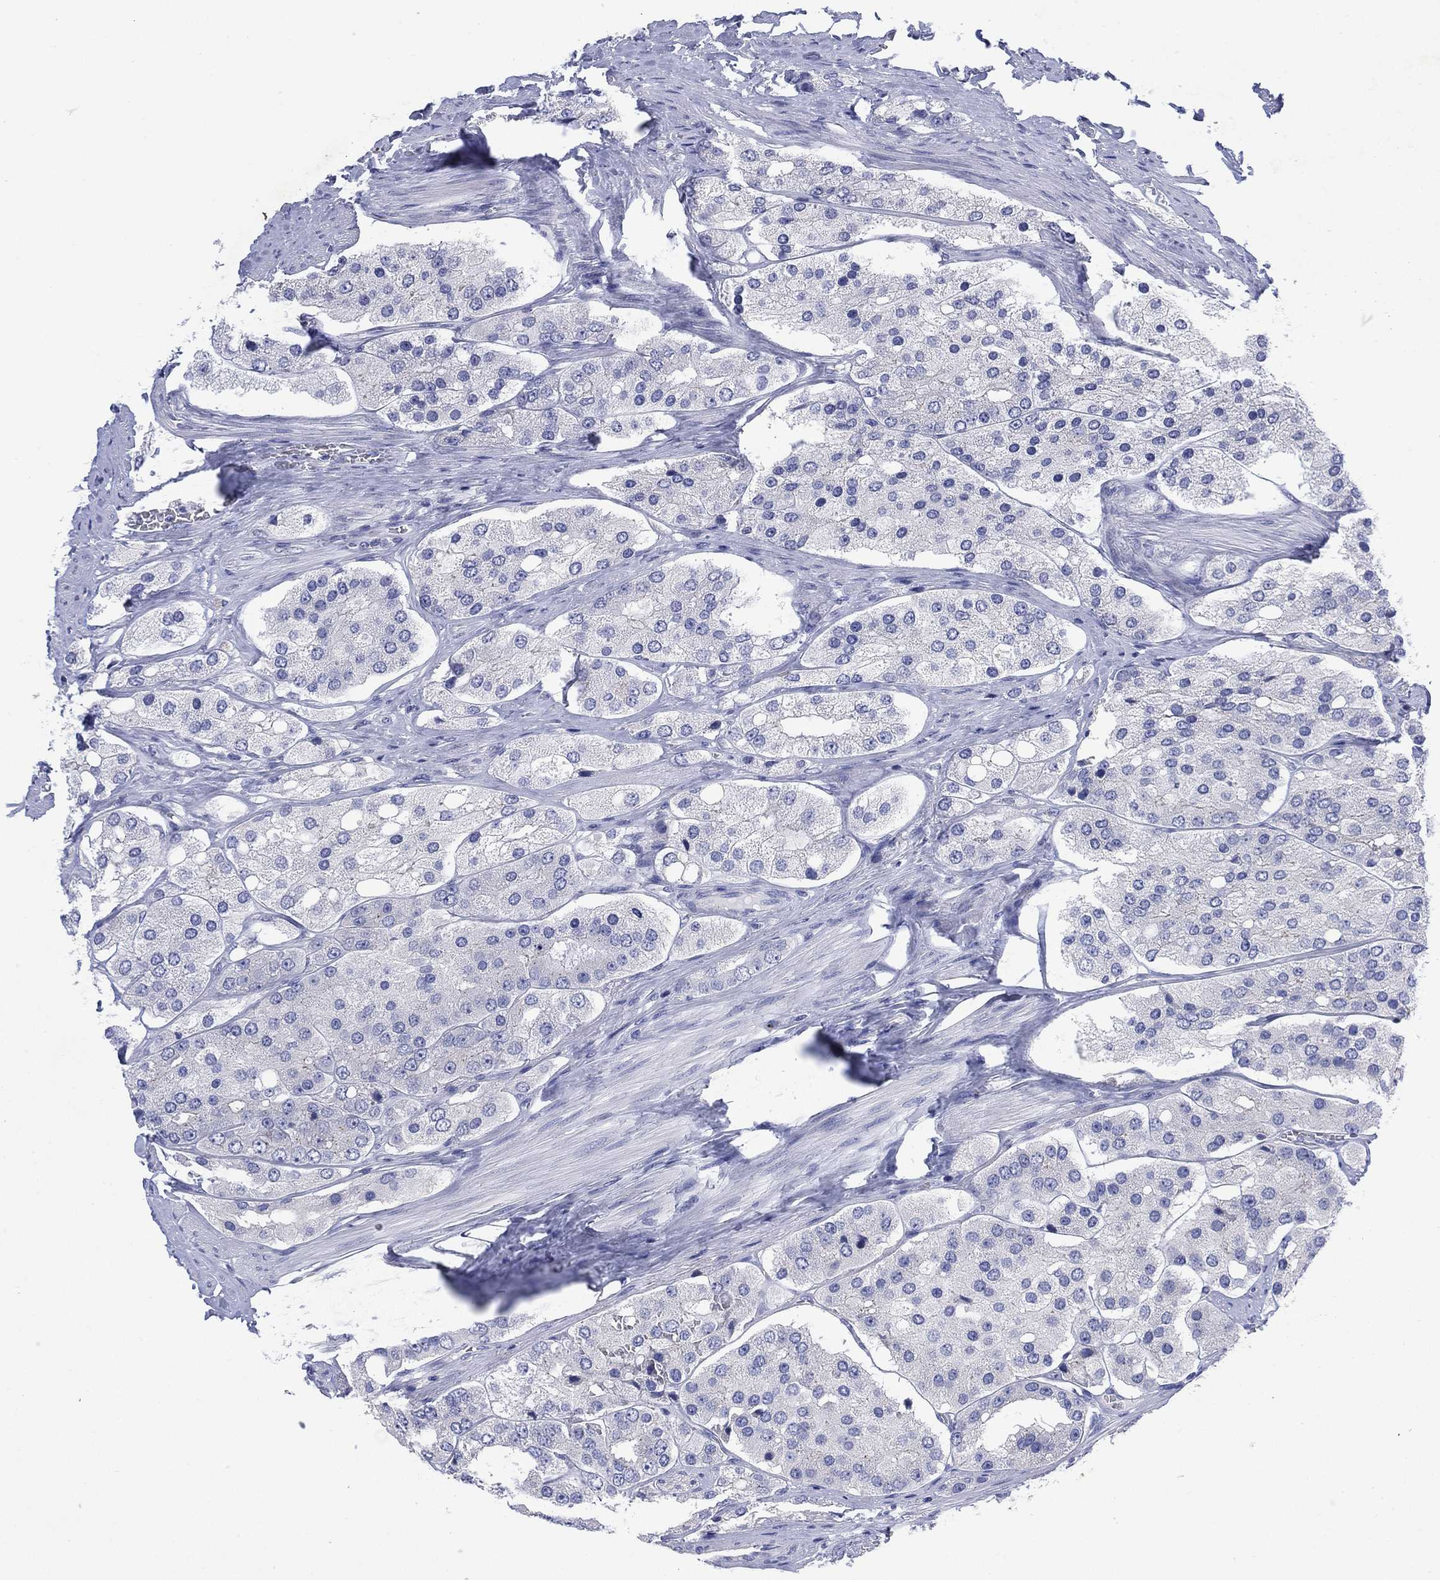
{"staining": {"intensity": "negative", "quantity": "none", "location": "none"}, "tissue": "prostate cancer", "cell_type": "Tumor cells", "image_type": "cancer", "snomed": [{"axis": "morphology", "description": "Adenocarcinoma, Low grade"}, {"axis": "topography", "description": "Prostate"}], "caption": "Human adenocarcinoma (low-grade) (prostate) stained for a protein using IHC reveals no positivity in tumor cells.", "gene": "CHRNA3", "patient": {"sex": "male", "age": 69}}